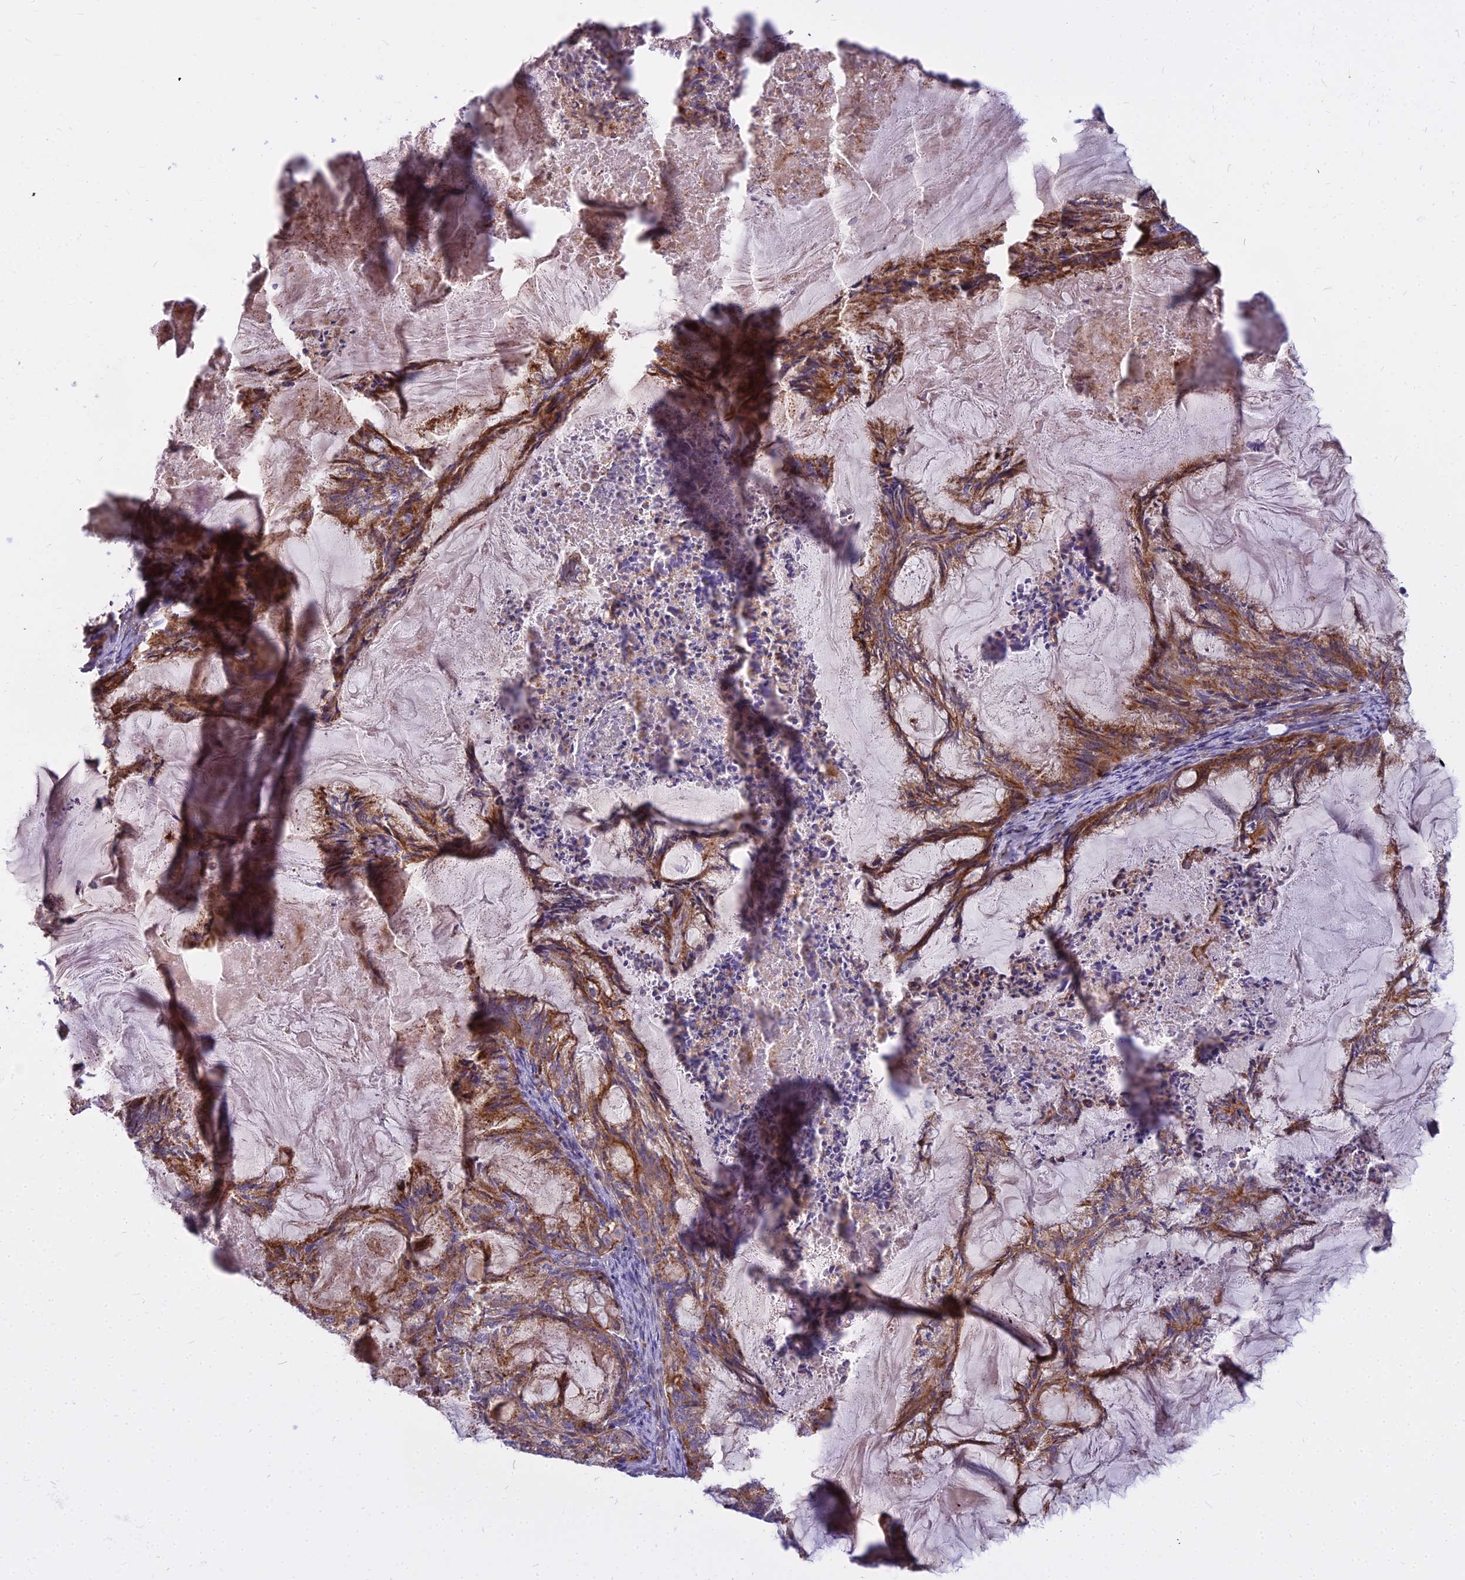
{"staining": {"intensity": "moderate", "quantity": ">75%", "location": "cytoplasmic/membranous"}, "tissue": "endometrial cancer", "cell_type": "Tumor cells", "image_type": "cancer", "snomed": [{"axis": "morphology", "description": "Adenocarcinoma, NOS"}, {"axis": "topography", "description": "Endometrium"}], "caption": "Immunohistochemical staining of human endometrial cancer exhibits medium levels of moderate cytoplasmic/membranous protein expression in approximately >75% of tumor cells.", "gene": "GLYATL3", "patient": {"sex": "female", "age": 86}}